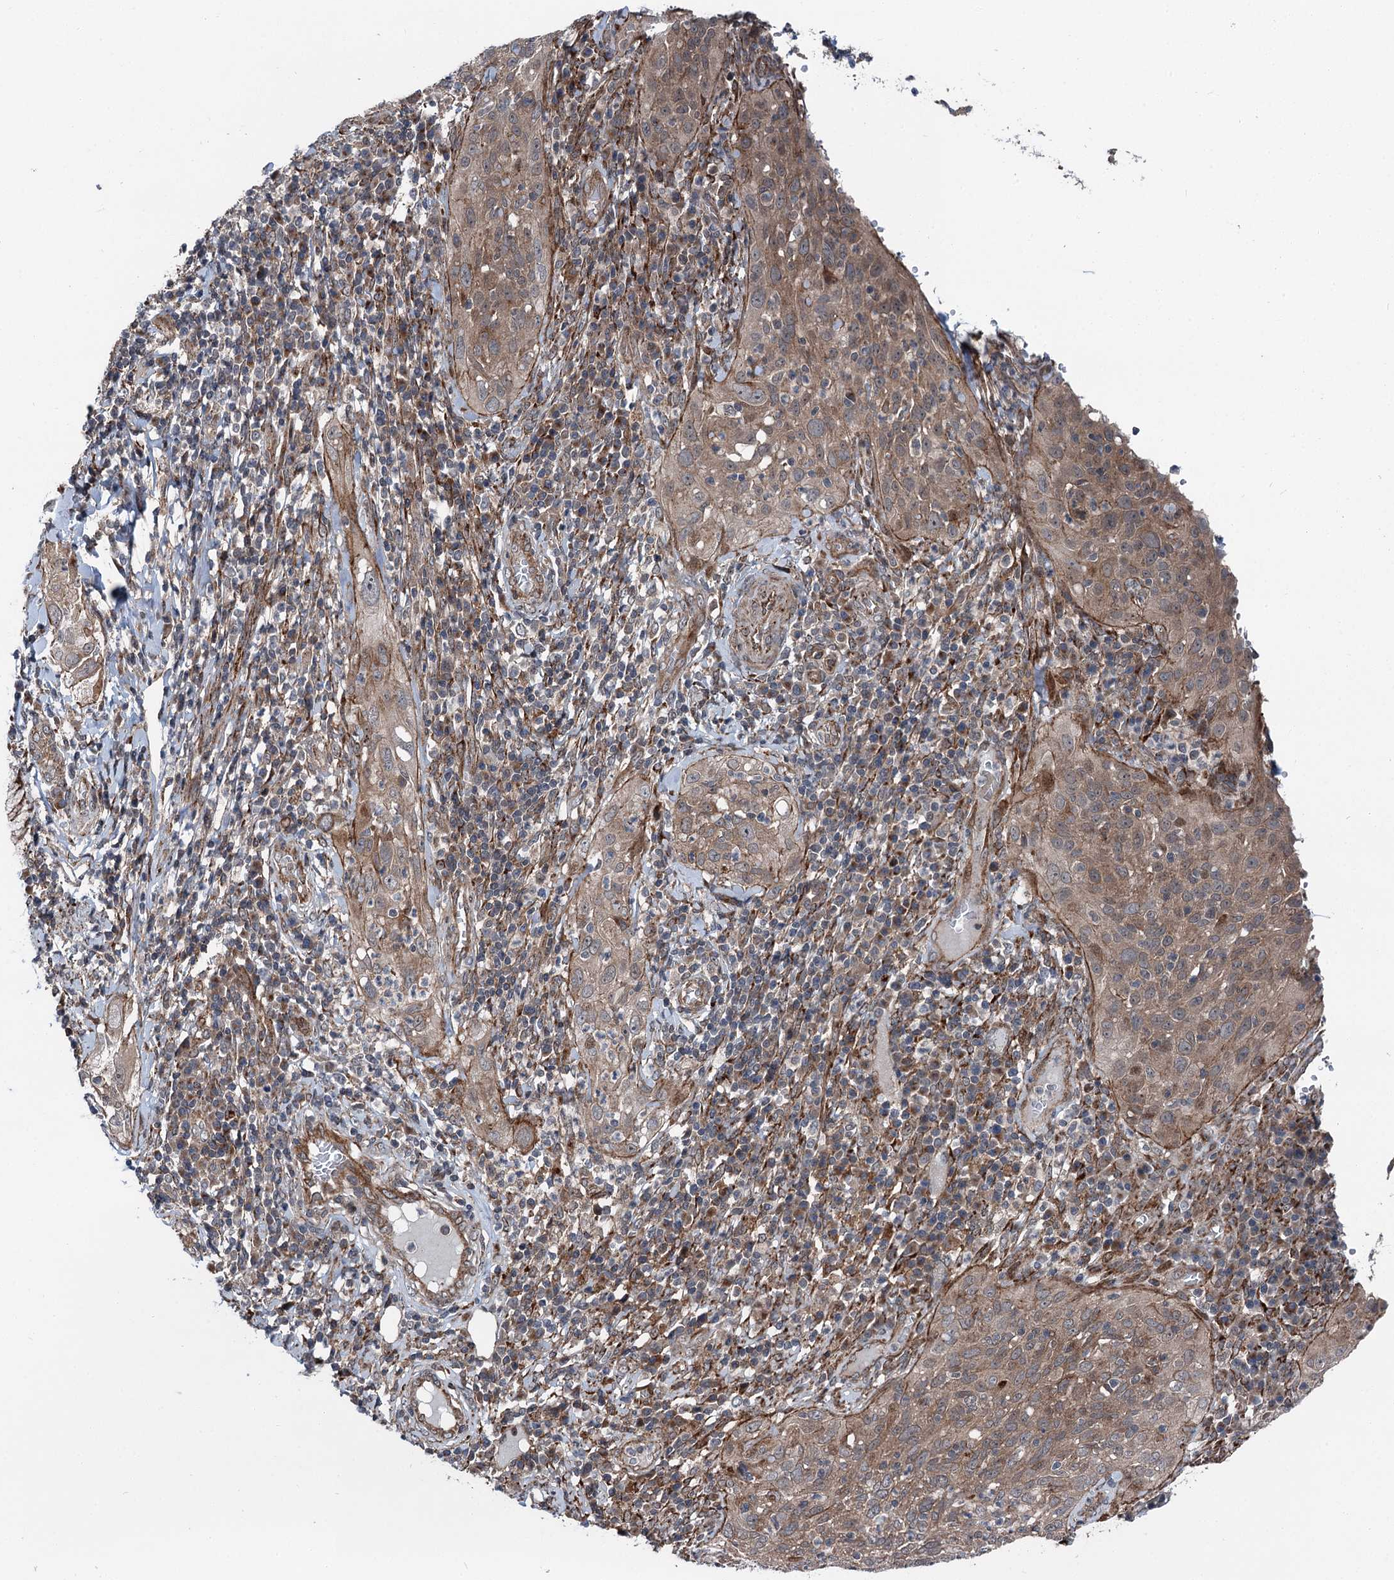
{"staining": {"intensity": "weak", "quantity": ">75%", "location": "cytoplasmic/membranous"}, "tissue": "cervical cancer", "cell_type": "Tumor cells", "image_type": "cancer", "snomed": [{"axis": "morphology", "description": "Squamous cell carcinoma, NOS"}, {"axis": "topography", "description": "Cervix"}], "caption": "This is an image of IHC staining of cervical cancer (squamous cell carcinoma), which shows weak staining in the cytoplasmic/membranous of tumor cells.", "gene": "POLR1D", "patient": {"sex": "female", "age": 31}}